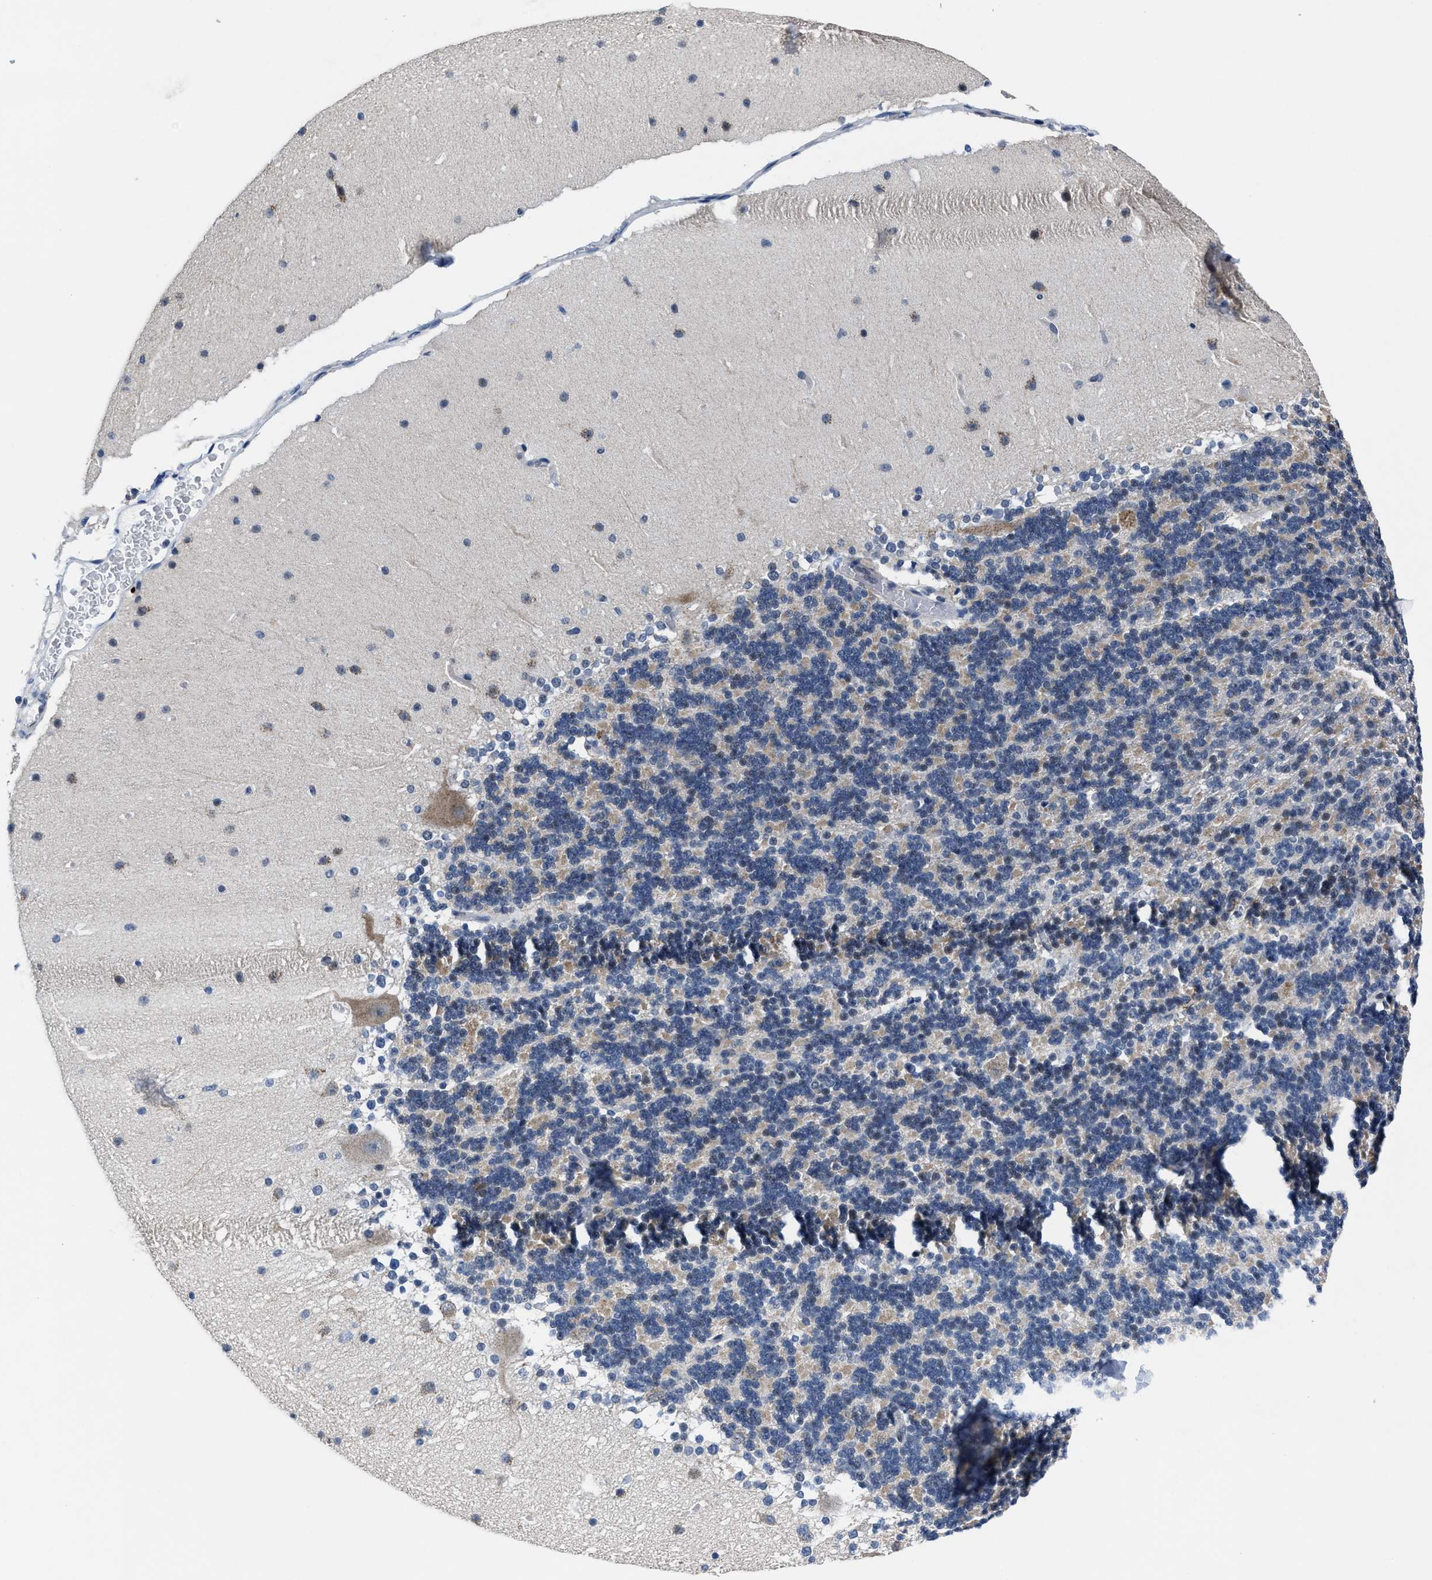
{"staining": {"intensity": "weak", "quantity": "<25%", "location": "cytoplasmic/membranous"}, "tissue": "cerebellum", "cell_type": "Cells in granular layer", "image_type": "normal", "snomed": [{"axis": "morphology", "description": "Normal tissue, NOS"}, {"axis": "topography", "description": "Cerebellum"}], "caption": "High power microscopy photomicrograph of an immunohistochemistry image of unremarkable cerebellum, revealing no significant expression in cells in granular layer.", "gene": "ID3", "patient": {"sex": "female", "age": 19}}